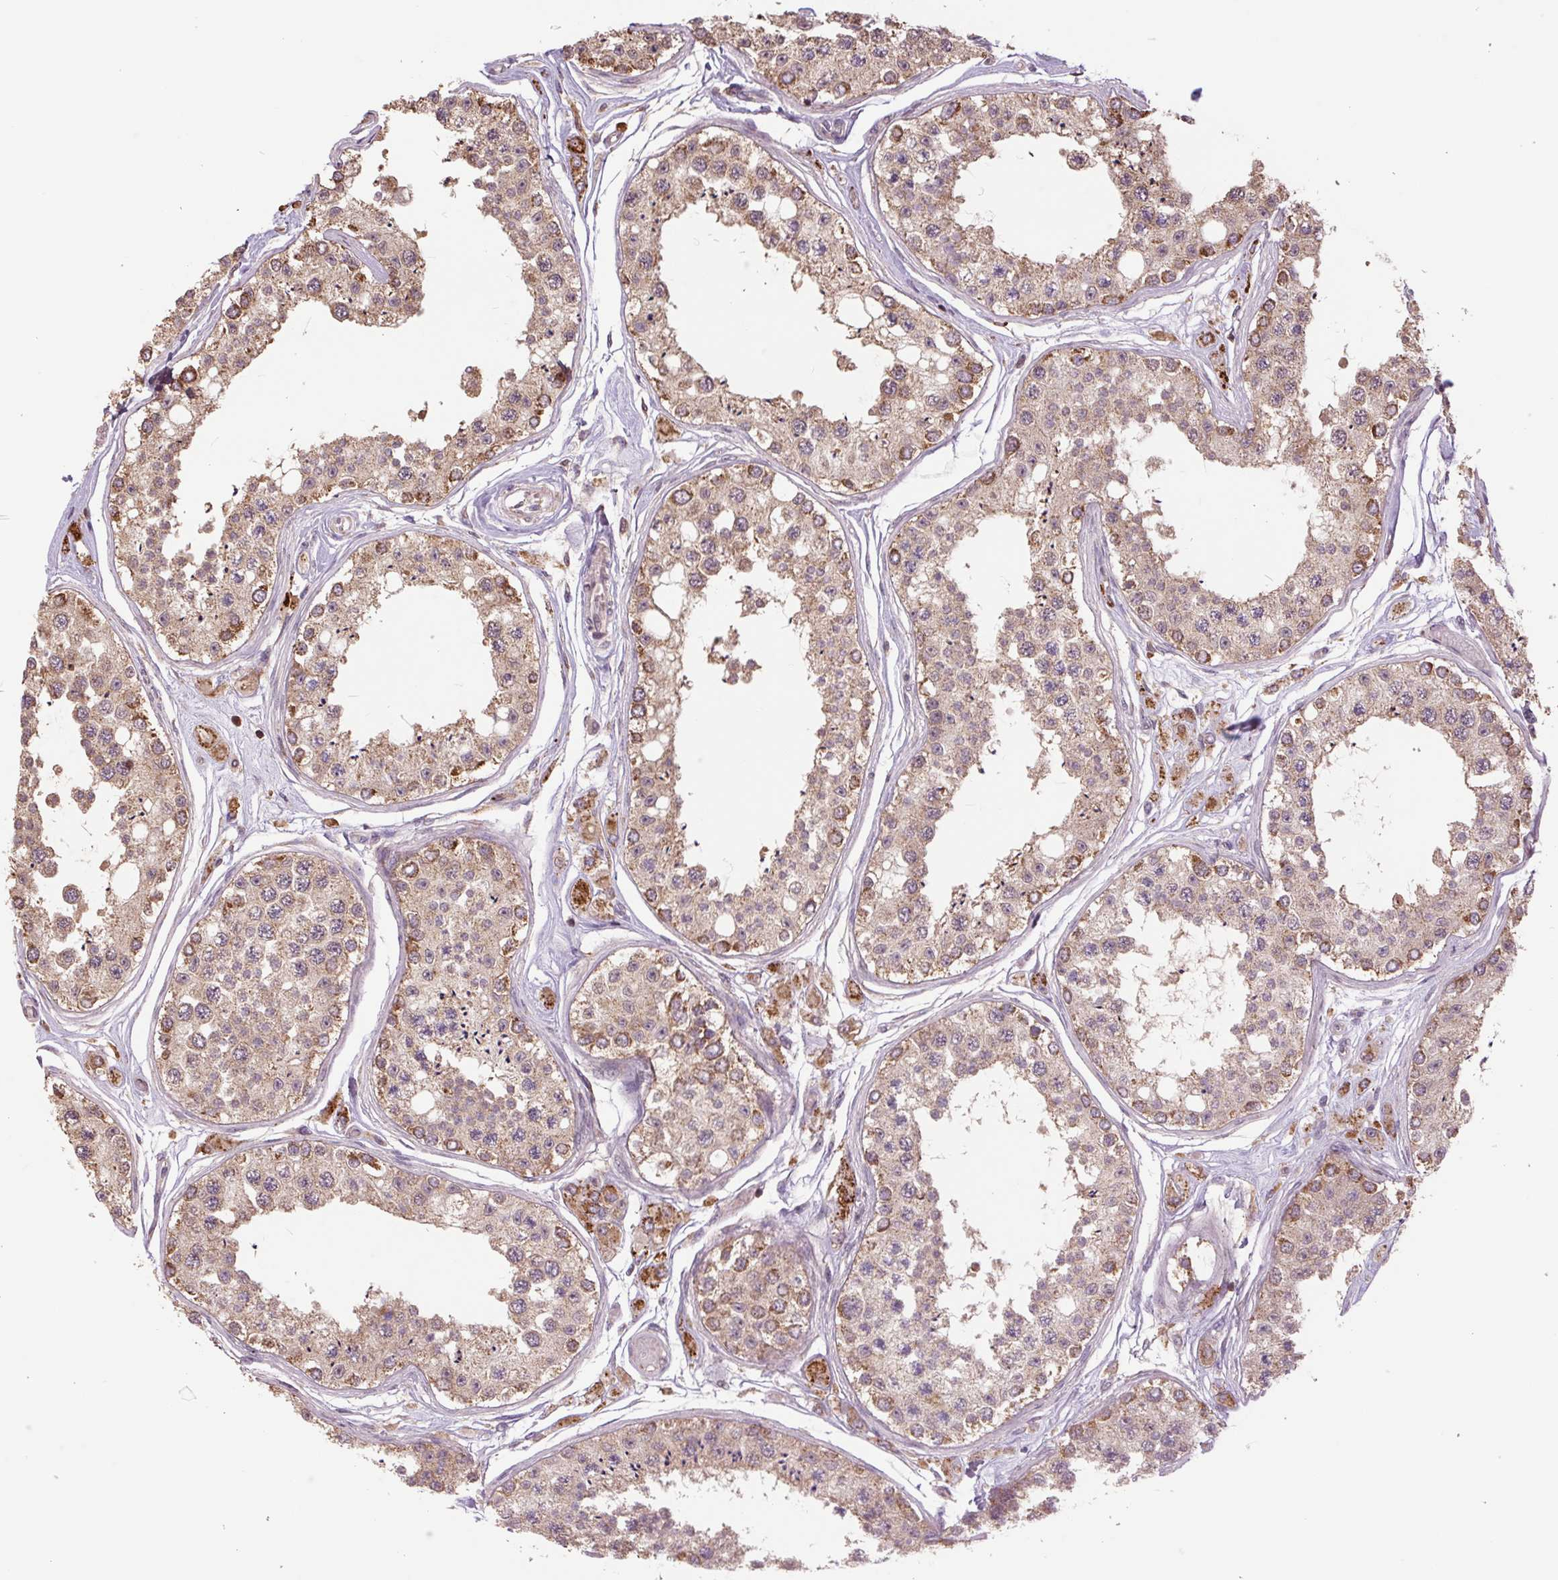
{"staining": {"intensity": "moderate", "quantity": "25%-75%", "location": "cytoplasmic/membranous"}, "tissue": "testis", "cell_type": "Cells in seminiferous ducts", "image_type": "normal", "snomed": [{"axis": "morphology", "description": "Normal tissue, NOS"}, {"axis": "topography", "description": "Testis"}], "caption": "A micrograph showing moderate cytoplasmic/membranous staining in approximately 25%-75% of cells in seminiferous ducts in benign testis, as visualized by brown immunohistochemical staining.", "gene": "TMEM160", "patient": {"sex": "male", "age": 25}}